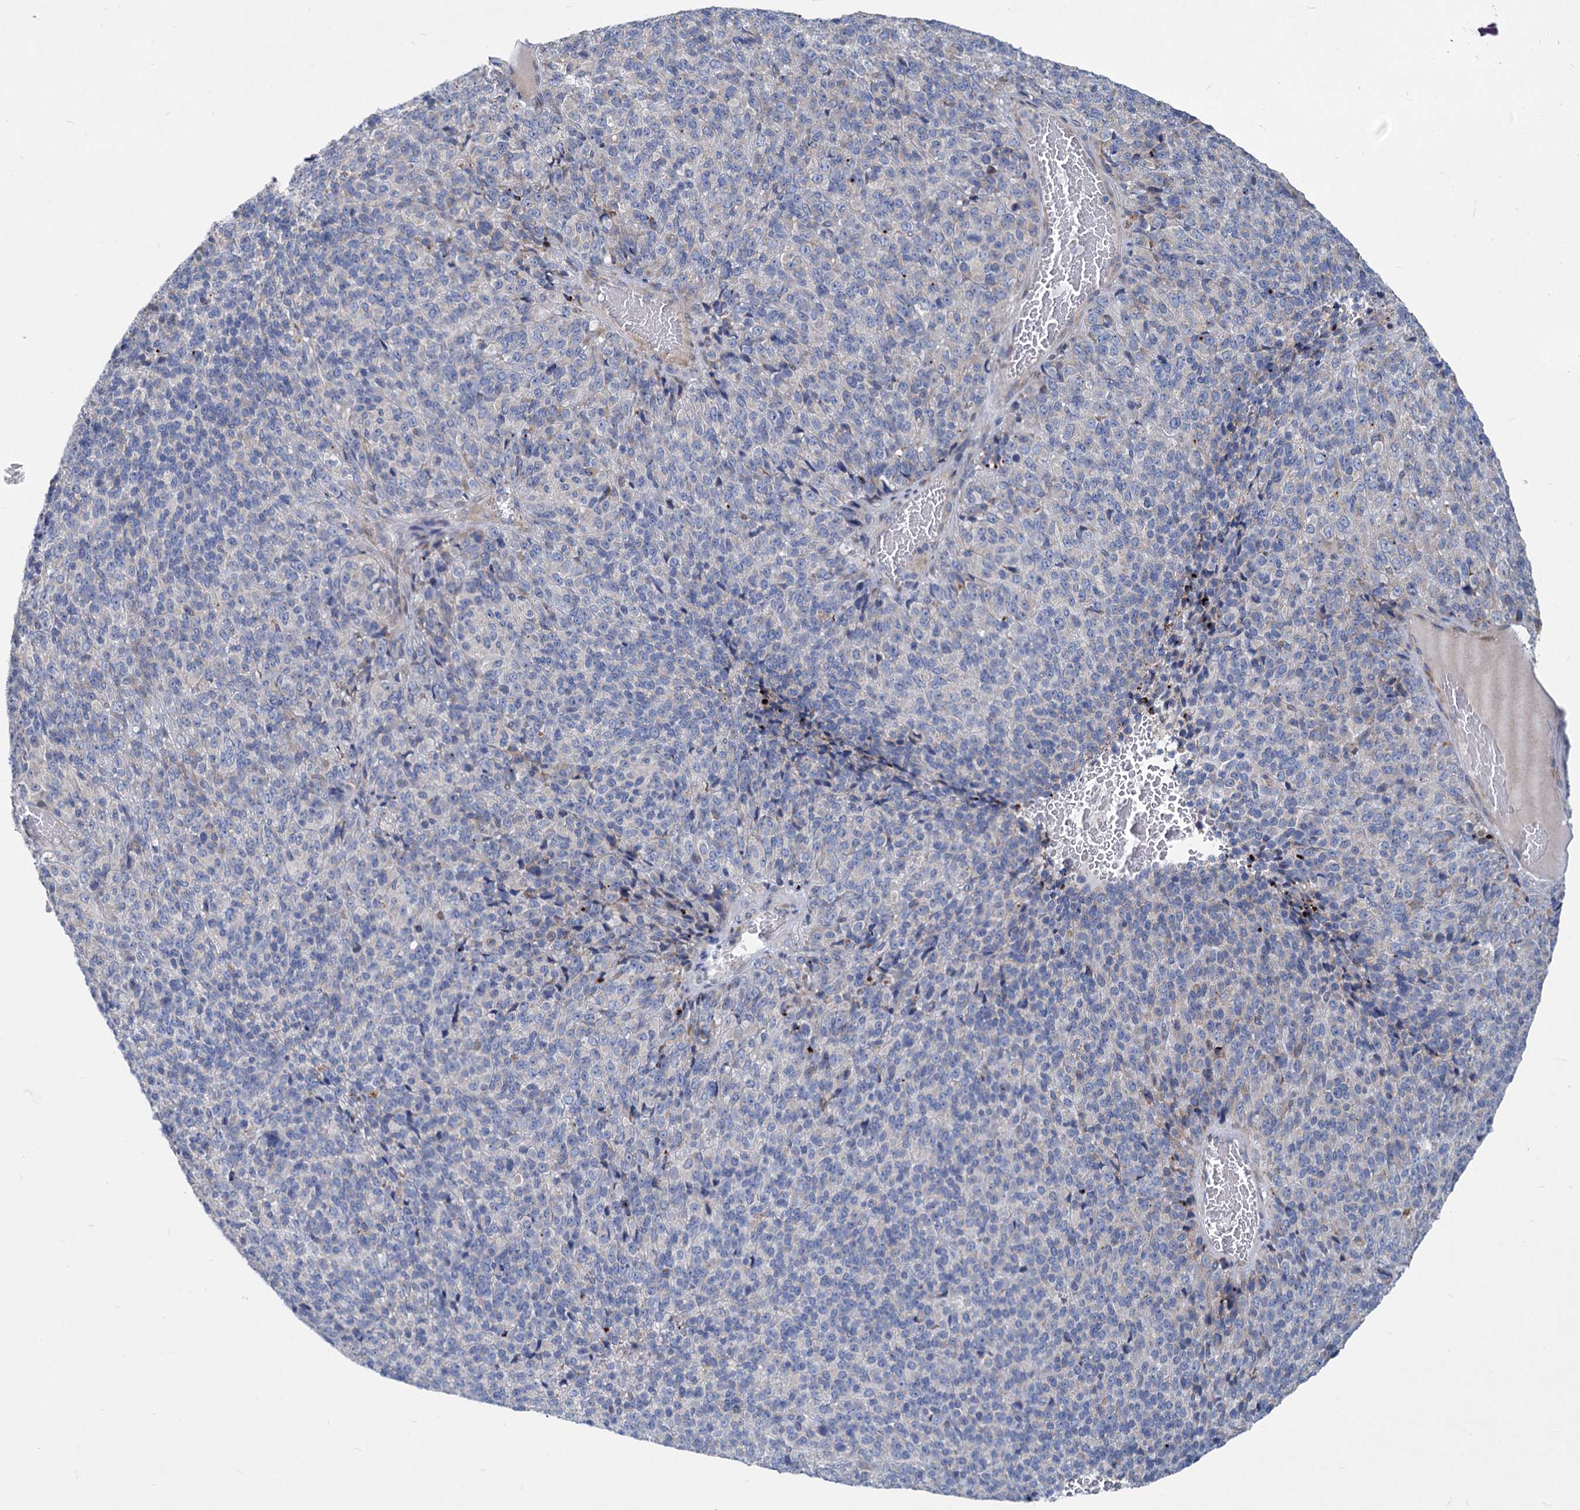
{"staining": {"intensity": "negative", "quantity": "none", "location": "none"}, "tissue": "melanoma", "cell_type": "Tumor cells", "image_type": "cancer", "snomed": [{"axis": "morphology", "description": "Malignant melanoma, Metastatic site"}, {"axis": "topography", "description": "Brain"}], "caption": "Tumor cells are negative for brown protein staining in malignant melanoma (metastatic site).", "gene": "PRSS35", "patient": {"sex": "female", "age": 56}}